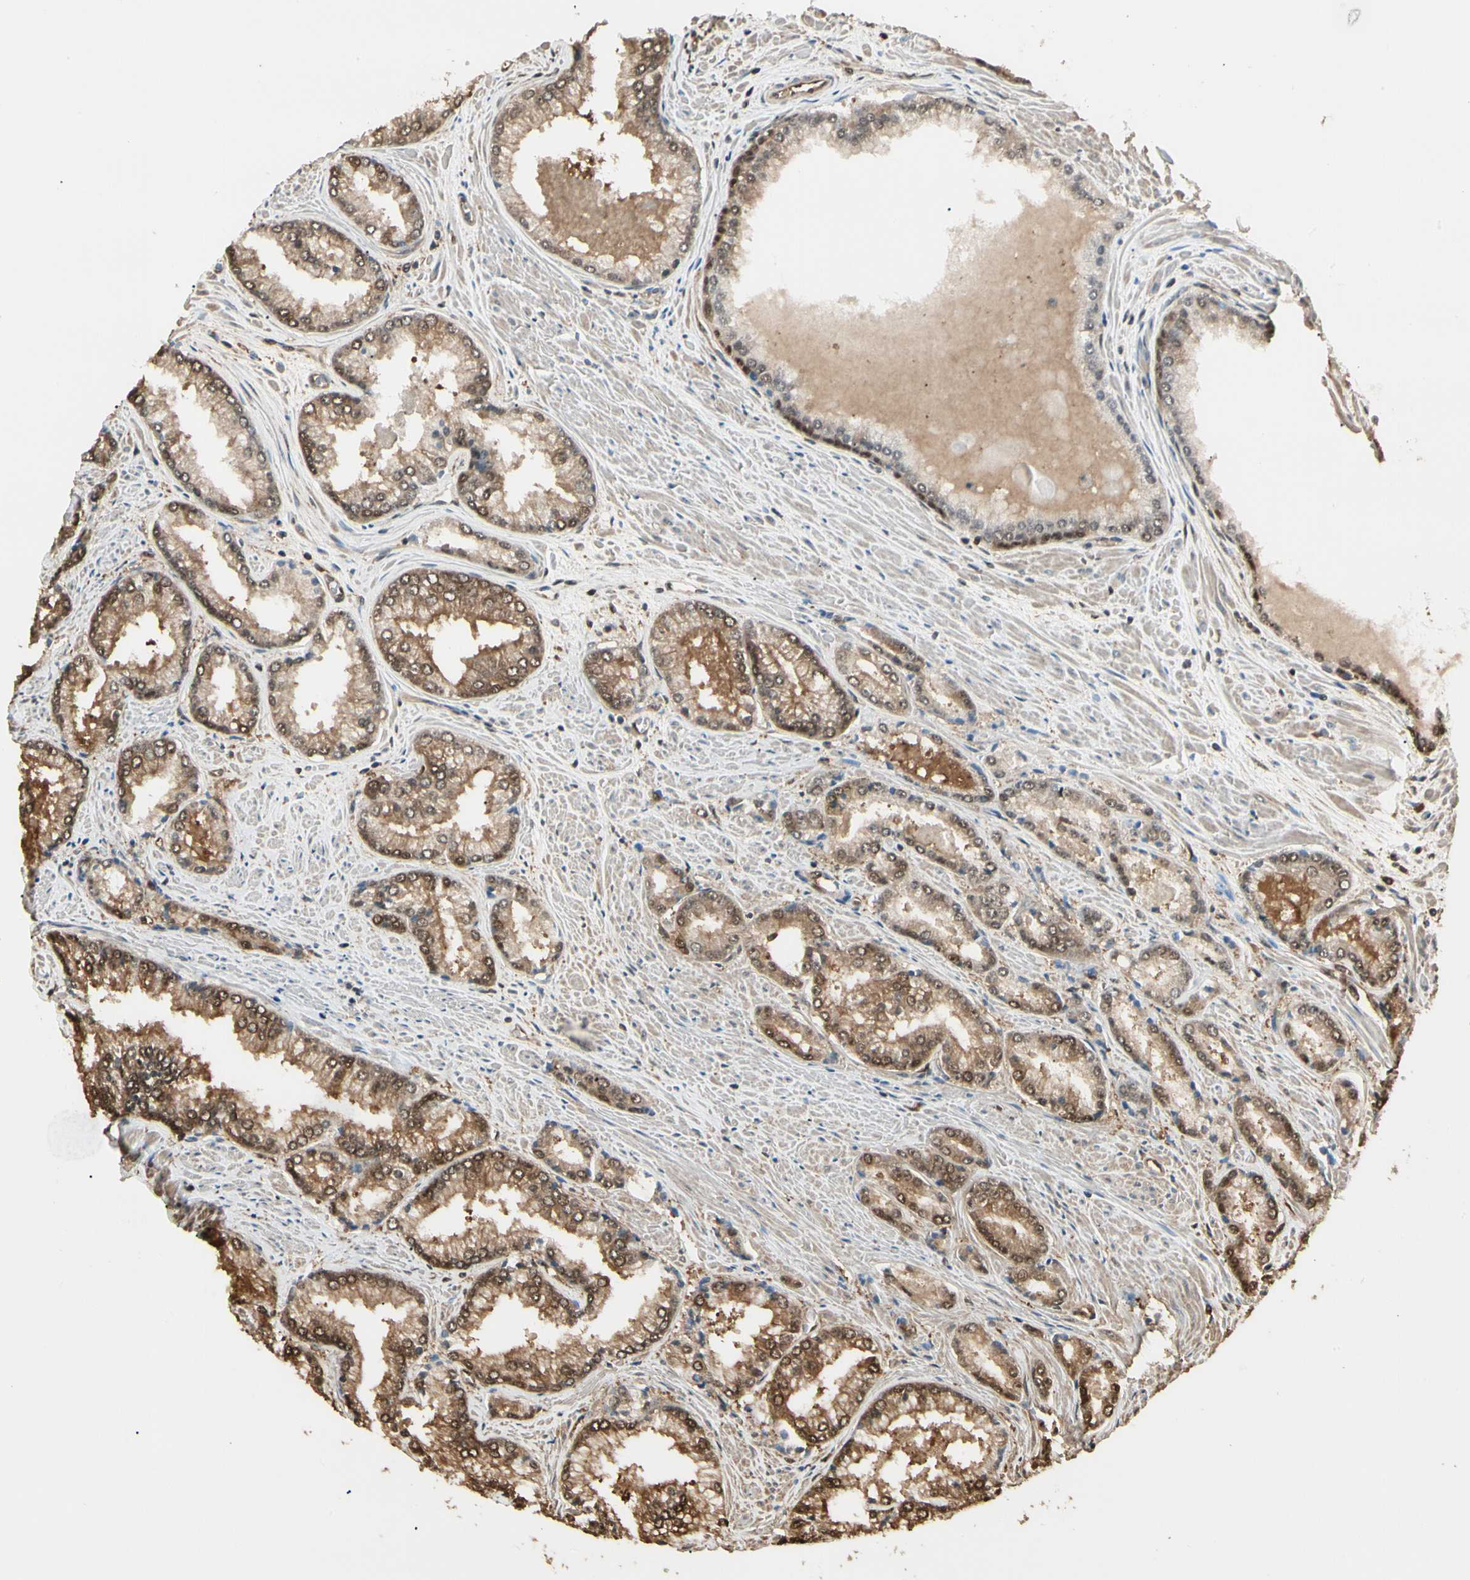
{"staining": {"intensity": "moderate", "quantity": ">75%", "location": "cytoplasmic/membranous,nuclear"}, "tissue": "prostate cancer", "cell_type": "Tumor cells", "image_type": "cancer", "snomed": [{"axis": "morphology", "description": "Adenocarcinoma, Low grade"}, {"axis": "topography", "description": "Prostate"}], "caption": "The histopathology image shows staining of low-grade adenocarcinoma (prostate), revealing moderate cytoplasmic/membranous and nuclear protein positivity (brown color) within tumor cells.", "gene": "YWHAE", "patient": {"sex": "male", "age": 64}}